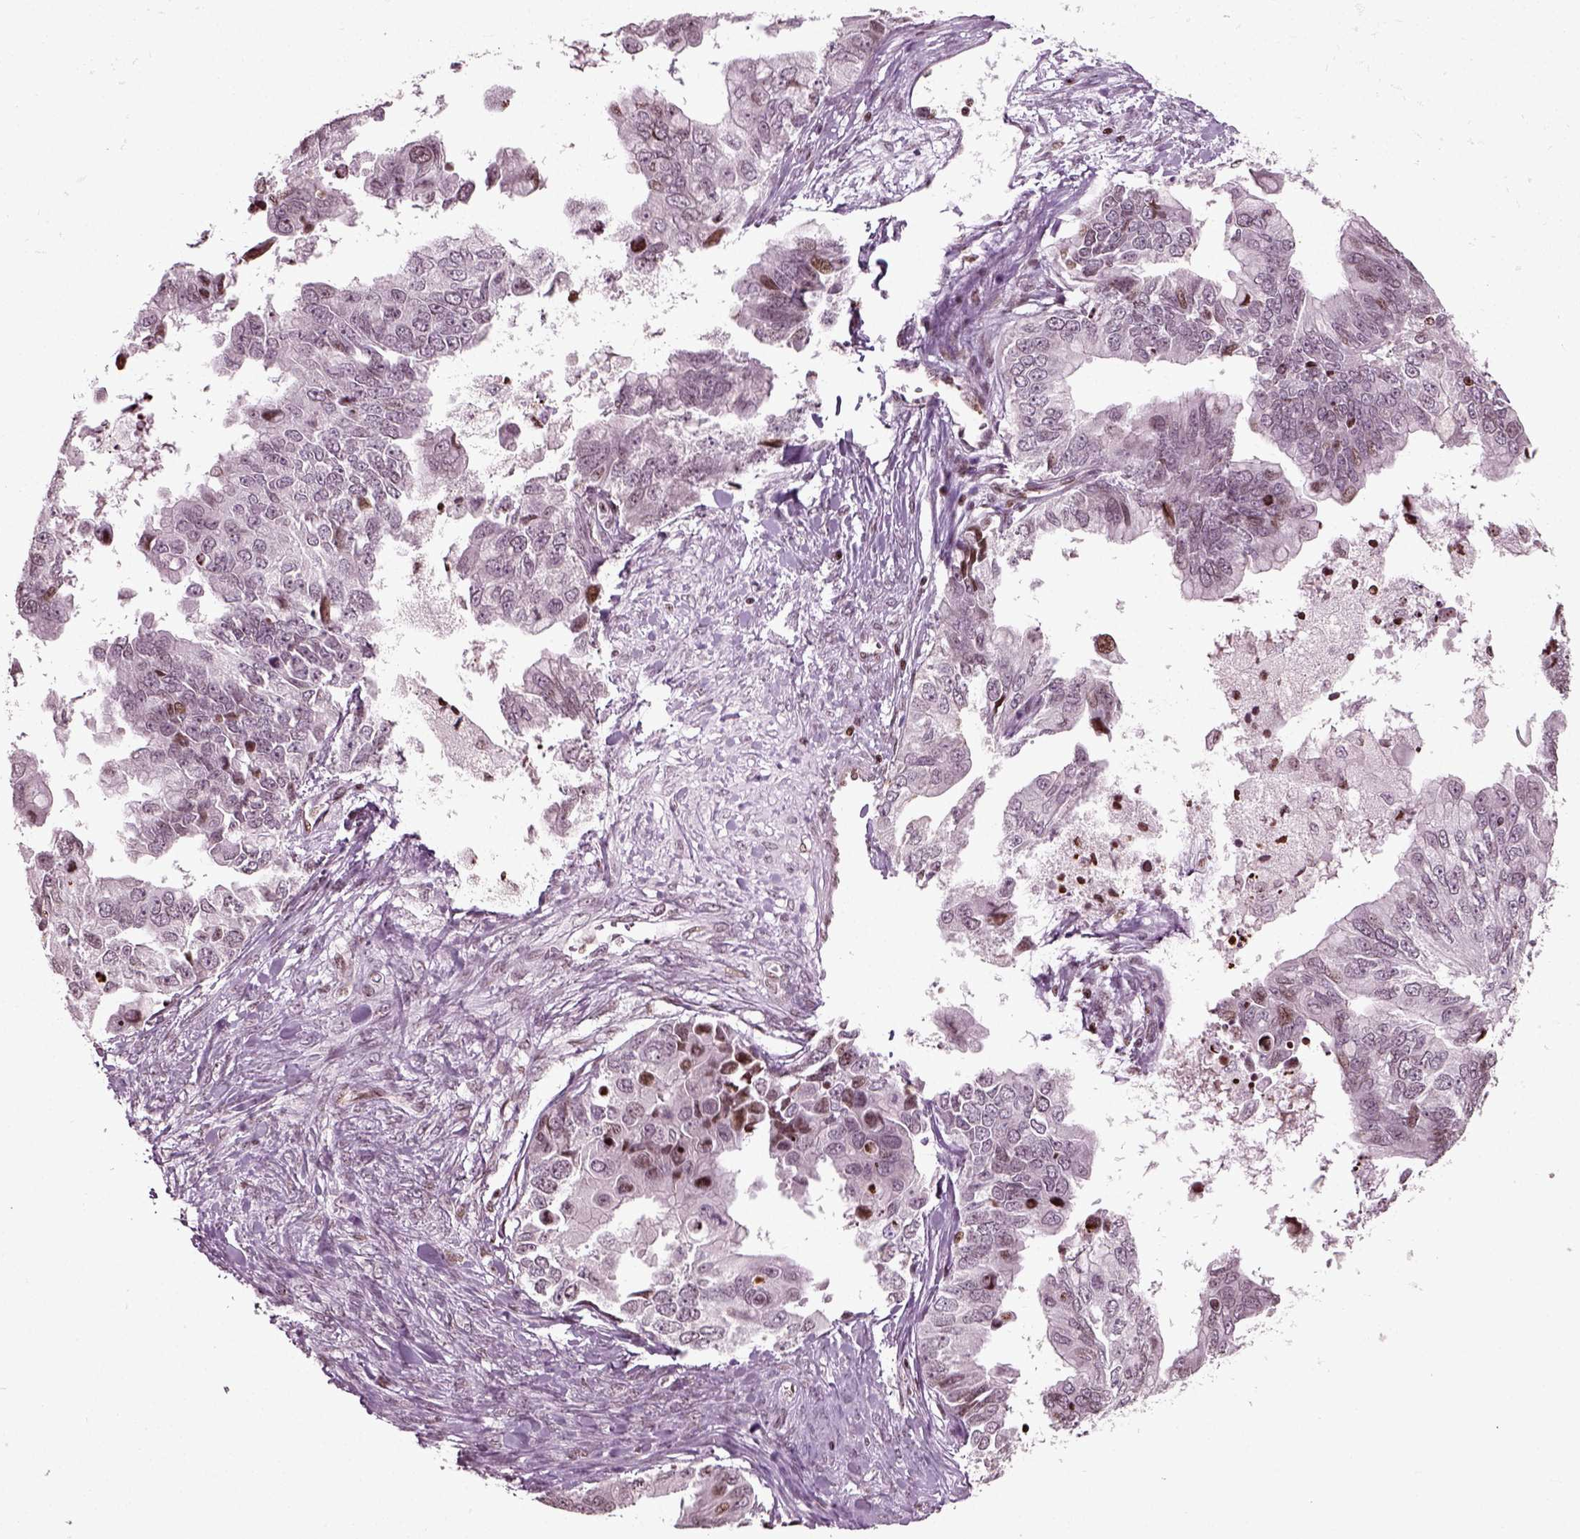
{"staining": {"intensity": "moderate", "quantity": "<25%", "location": "nuclear"}, "tissue": "ovarian cancer", "cell_type": "Tumor cells", "image_type": "cancer", "snomed": [{"axis": "morphology", "description": "Cystadenocarcinoma, mucinous, NOS"}, {"axis": "topography", "description": "Ovary"}], "caption": "Immunohistochemical staining of ovarian mucinous cystadenocarcinoma exhibits moderate nuclear protein staining in about <25% of tumor cells.", "gene": "HEYL", "patient": {"sex": "female", "age": 76}}